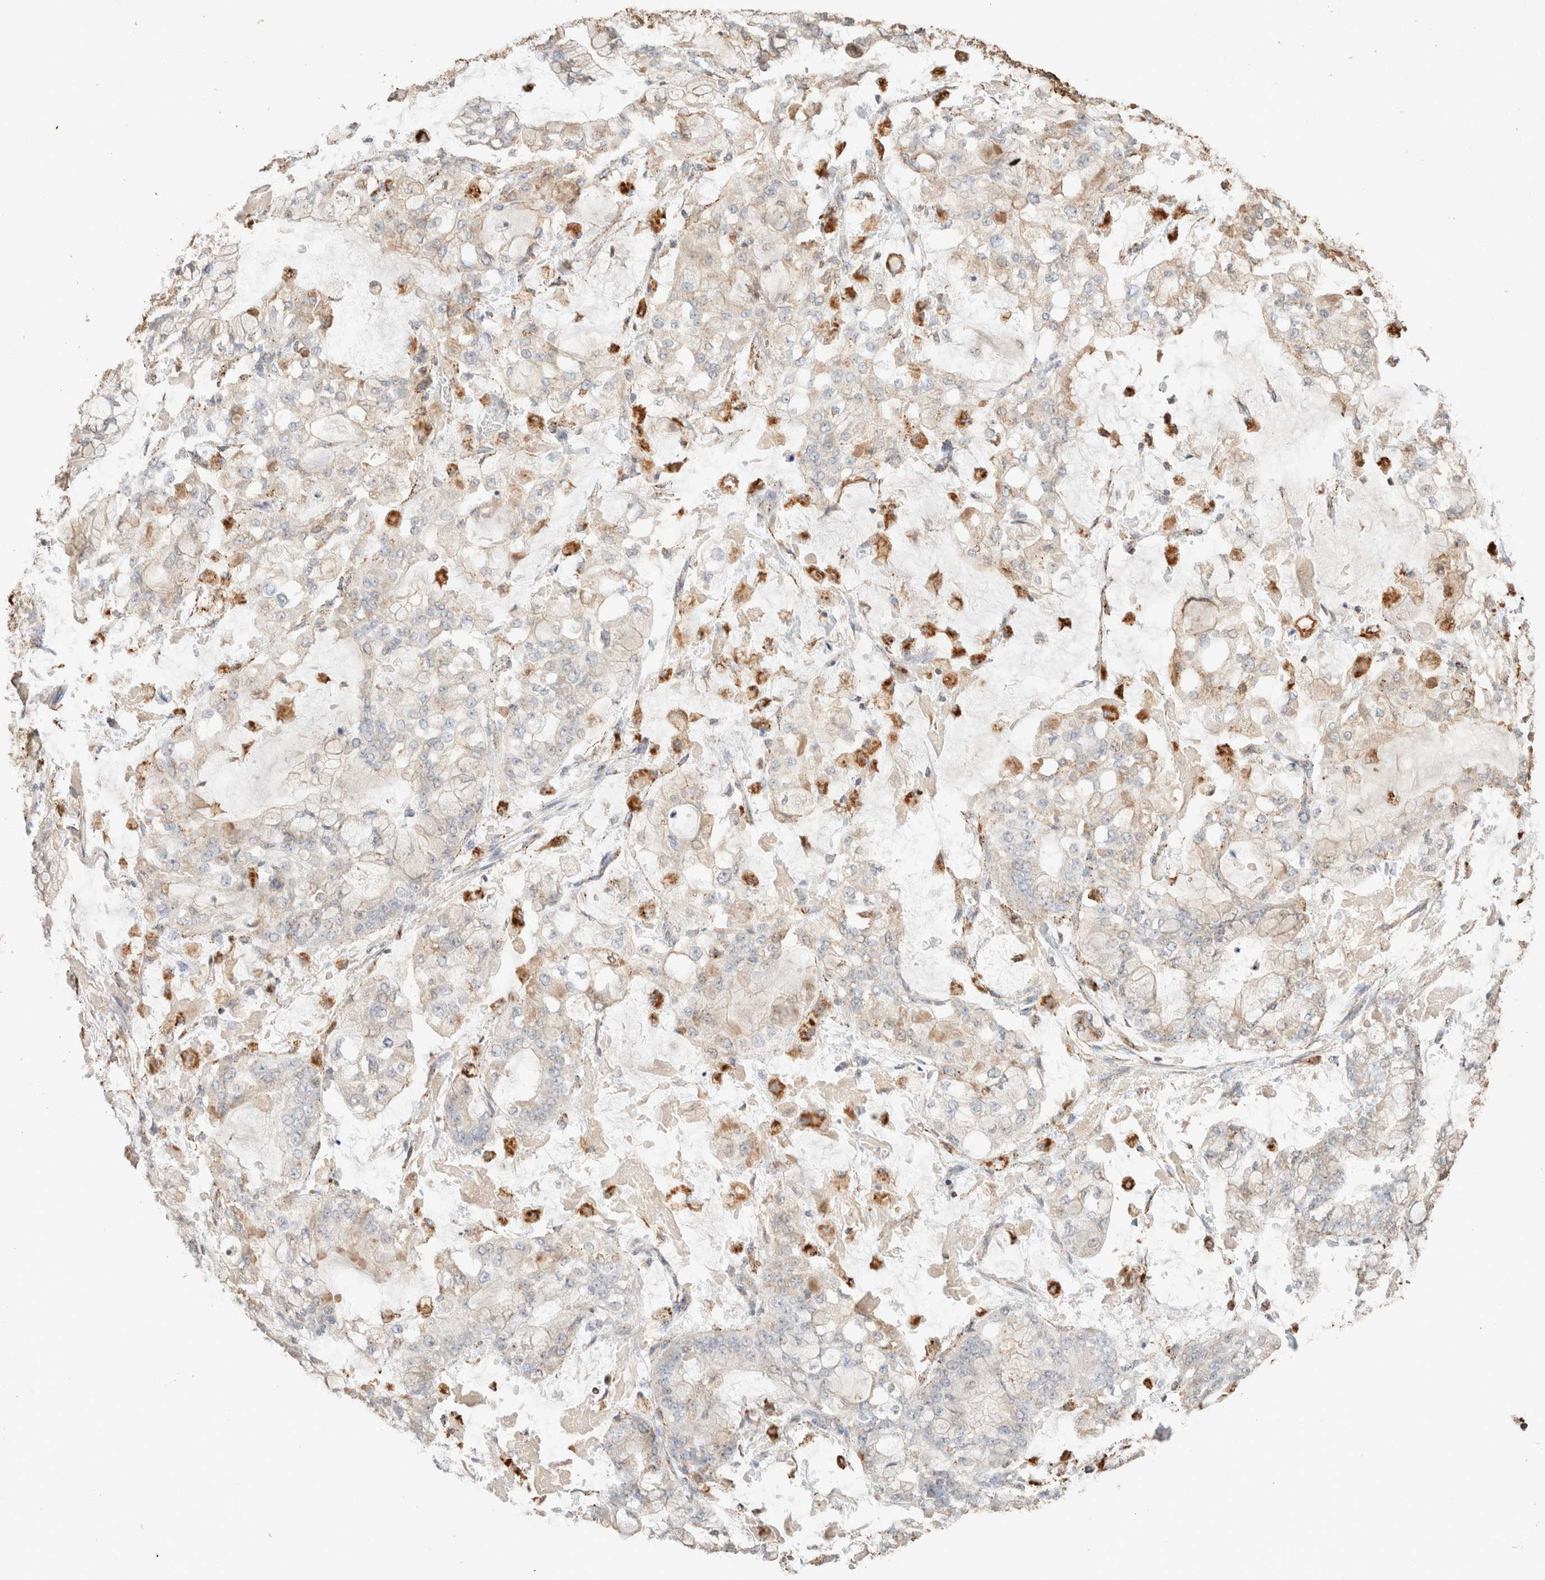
{"staining": {"intensity": "weak", "quantity": "25%-75%", "location": "cytoplasmic/membranous"}, "tissue": "stomach cancer", "cell_type": "Tumor cells", "image_type": "cancer", "snomed": [{"axis": "morphology", "description": "Adenocarcinoma, NOS"}, {"axis": "topography", "description": "Stomach"}], "caption": "There is low levels of weak cytoplasmic/membranous staining in tumor cells of adenocarcinoma (stomach), as demonstrated by immunohistochemical staining (brown color).", "gene": "CTSC", "patient": {"sex": "male", "age": 76}}